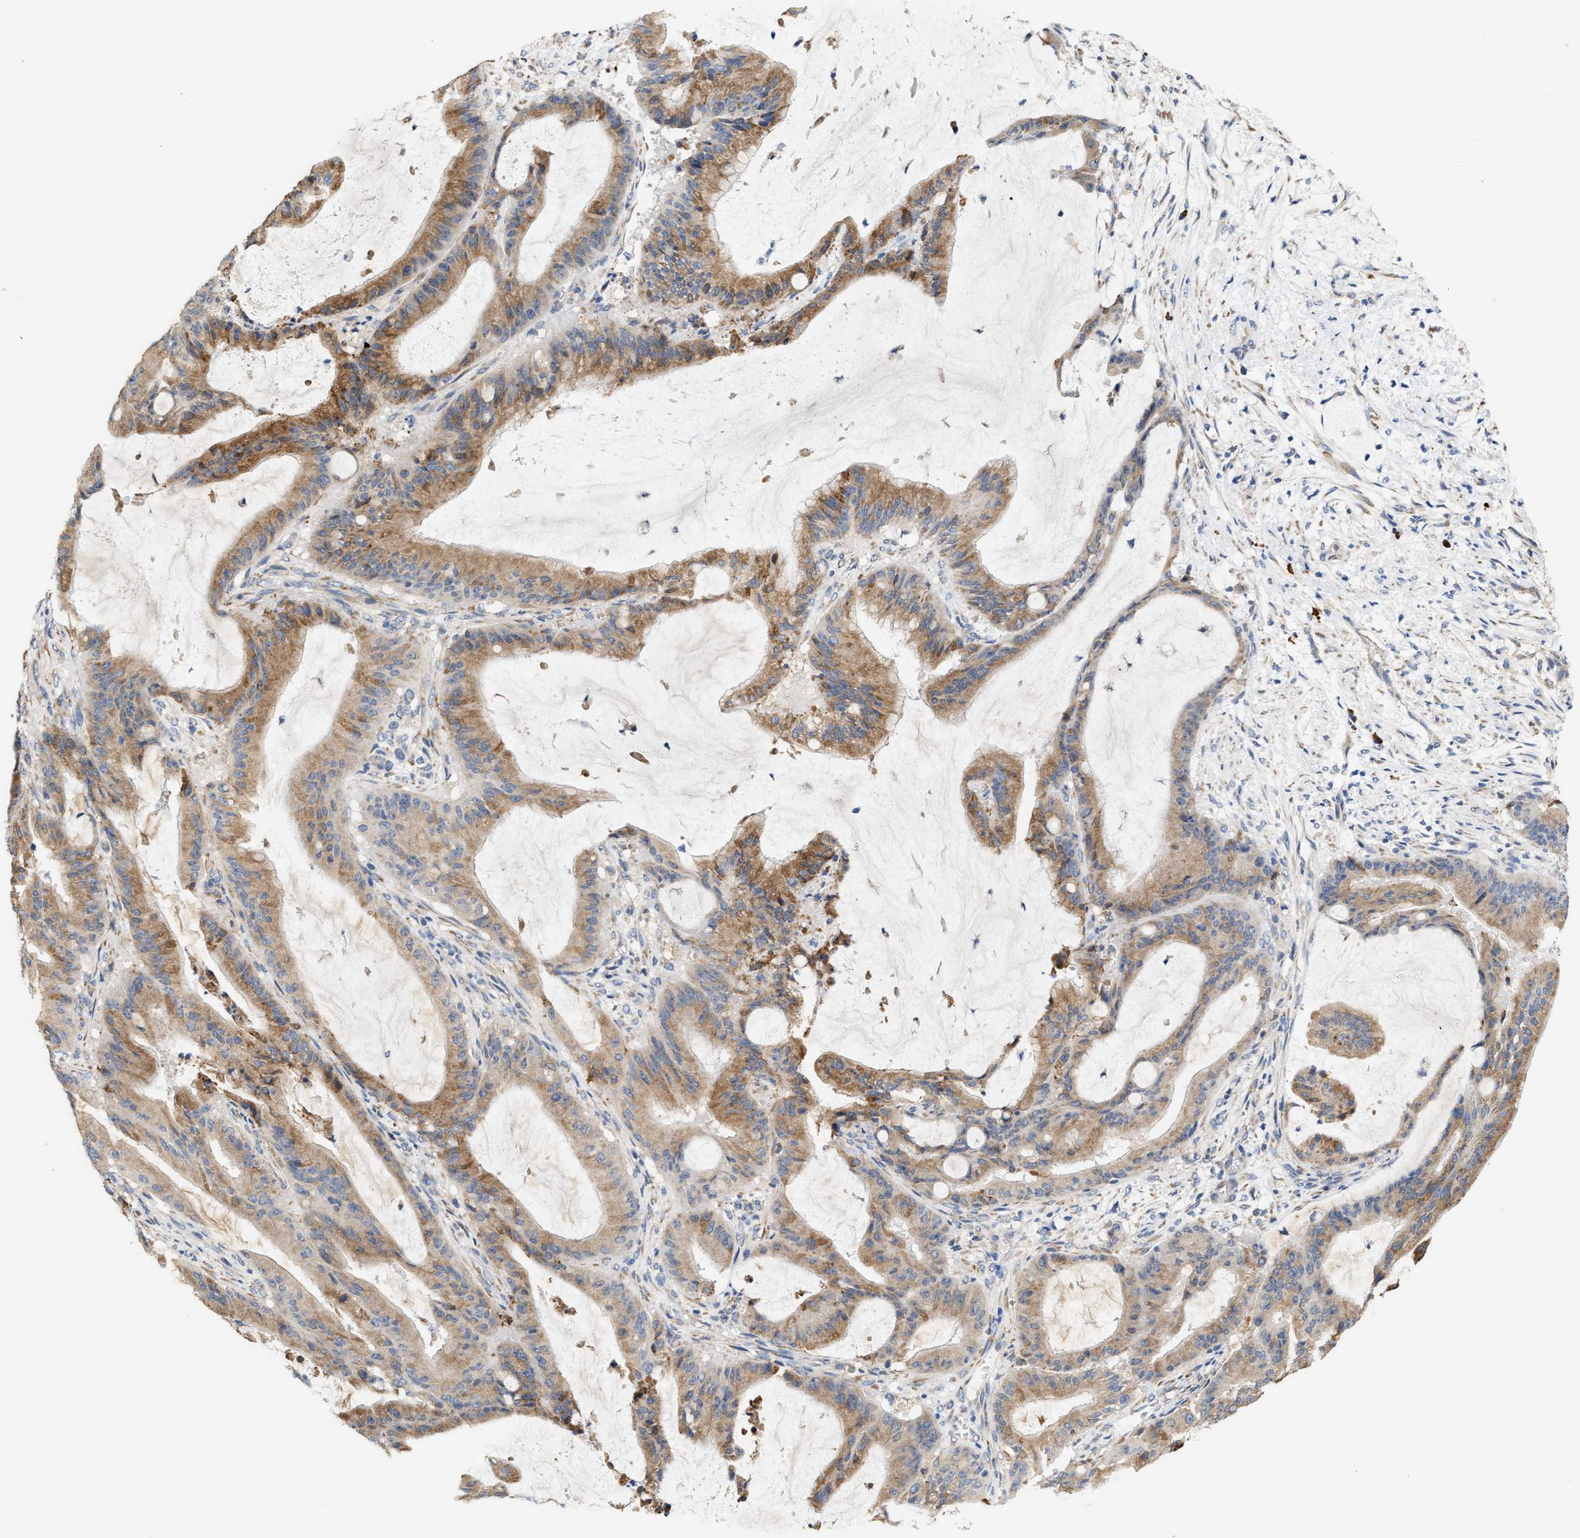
{"staining": {"intensity": "moderate", "quantity": ">75%", "location": "cytoplasmic/membranous"}, "tissue": "liver cancer", "cell_type": "Tumor cells", "image_type": "cancer", "snomed": [{"axis": "morphology", "description": "Normal tissue, NOS"}, {"axis": "morphology", "description": "Cholangiocarcinoma"}, {"axis": "topography", "description": "Liver"}, {"axis": "topography", "description": "Peripheral nerve tissue"}], "caption": "Cholangiocarcinoma (liver) stained with DAB (3,3'-diaminobenzidine) immunohistochemistry (IHC) reveals medium levels of moderate cytoplasmic/membranous positivity in about >75% of tumor cells.", "gene": "RYR2", "patient": {"sex": "female", "age": 73}}